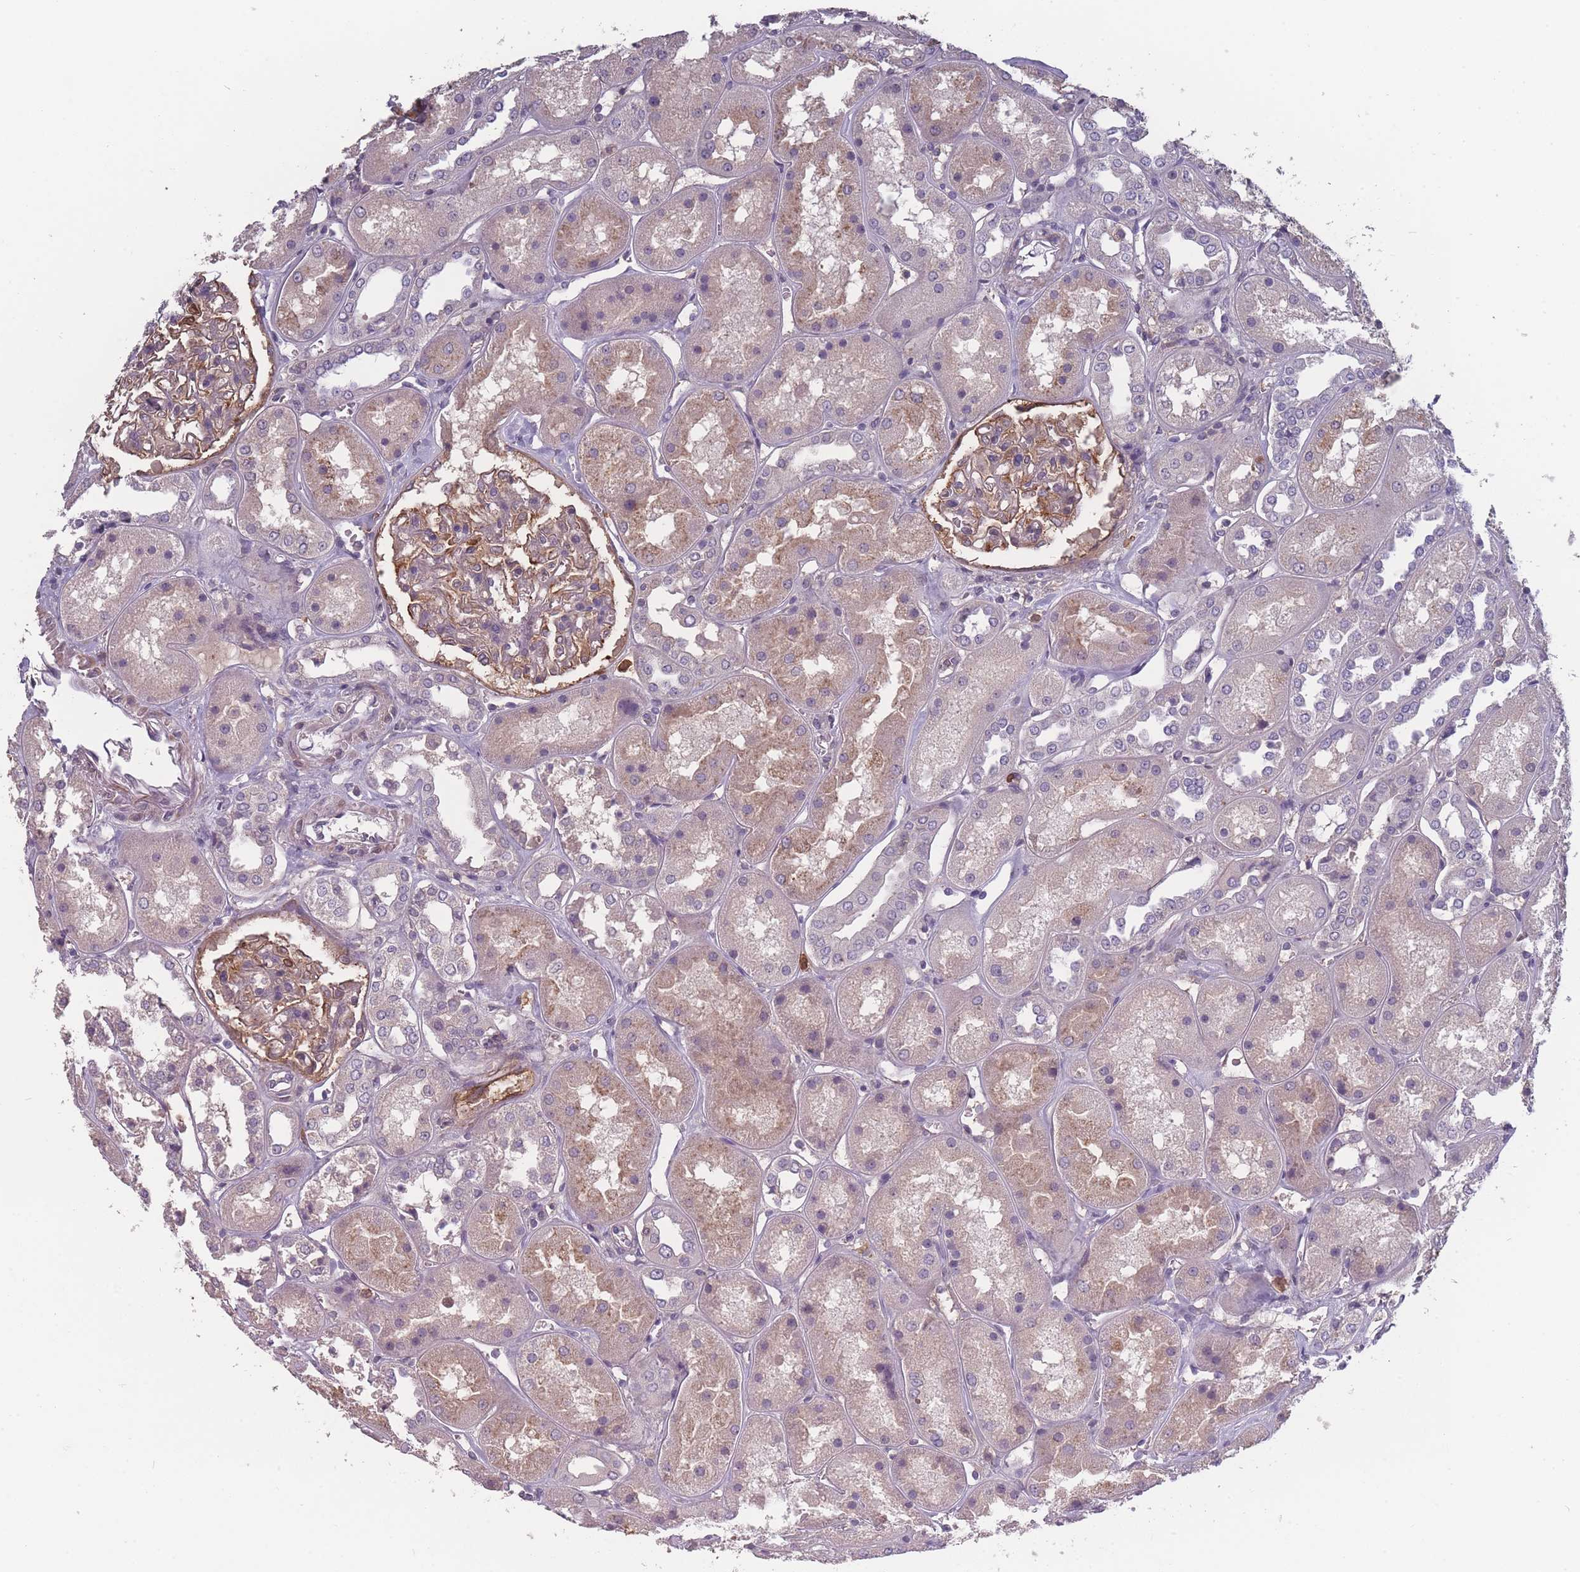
{"staining": {"intensity": "negative", "quantity": "none", "location": "none"}, "tissue": "kidney", "cell_type": "Cells in glomeruli", "image_type": "normal", "snomed": [{"axis": "morphology", "description": "Normal tissue, NOS"}, {"axis": "topography", "description": "Kidney"}], "caption": "IHC histopathology image of benign kidney stained for a protein (brown), which demonstrates no expression in cells in glomeruli. (Stains: DAB immunohistochemistry (IHC) with hematoxylin counter stain, Microscopy: brightfield microscopy at high magnification).", "gene": "BST1", "patient": {"sex": "male", "age": 70}}